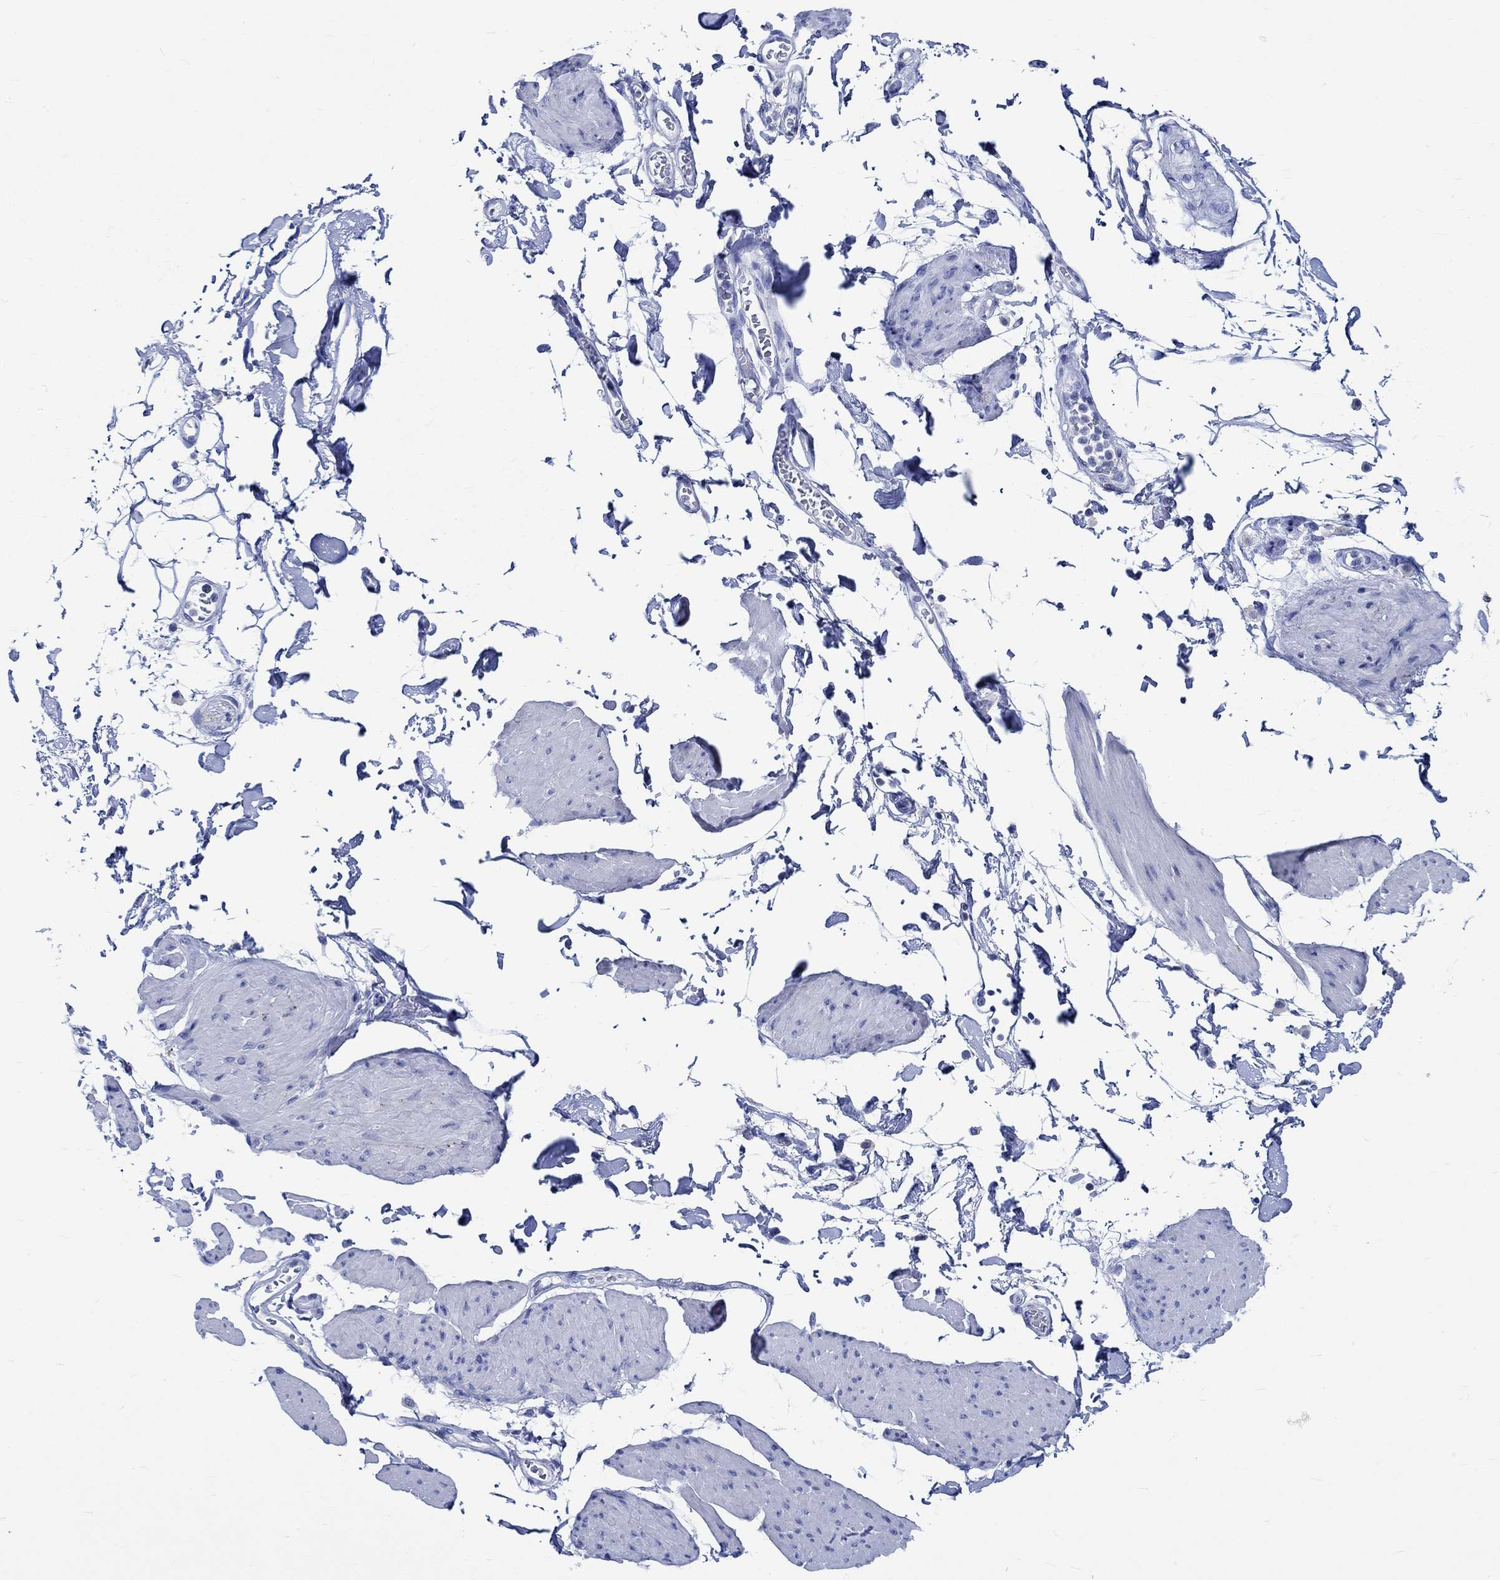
{"staining": {"intensity": "negative", "quantity": "none", "location": "none"}, "tissue": "smooth muscle", "cell_type": "Smooth muscle cells", "image_type": "normal", "snomed": [{"axis": "morphology", "description": "Normal tissue, NOS"}, {"axis": "topography", "description": "Adipose tissue"}, {"axis": "topography", "description": "Smooth muscle"}, {"axis": "topography", "description": "Peripheral nerve tissue"}], "caption": "Smooth muscle cells are negative for brown protein staining in unremarkable smooth muscle. (DAB immunohistochemistry with hematoxylin counter stain).", "gene": "PTPRN2", "patient": {"sex": "male", "age": 83}}